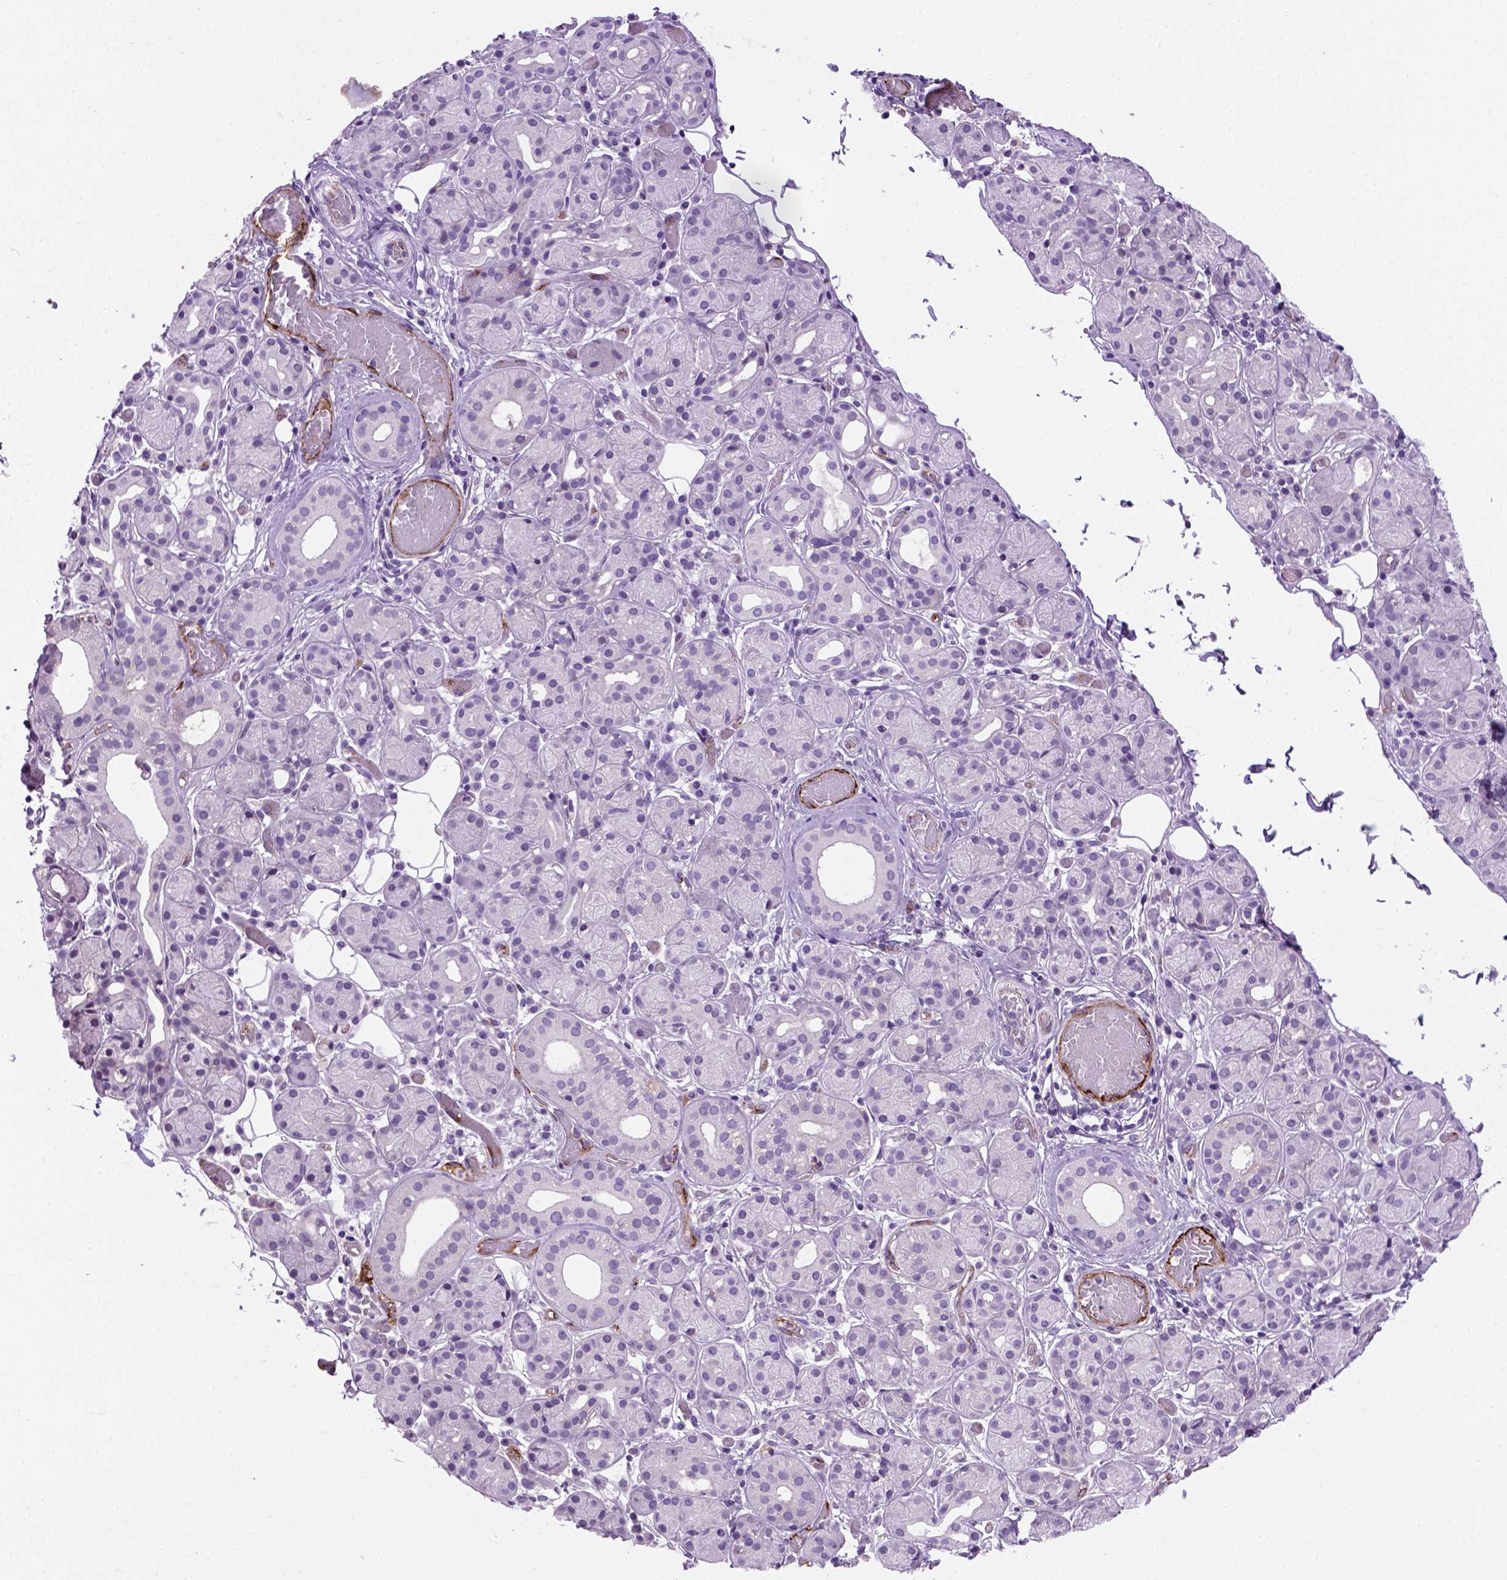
{"staining": {"intensity": "negative", "quantity": "none", "location": "none"}, "tissue": "salivary gland", "cell_type": "Glandular cells", "image_type": "normal", "snomed": [{"axis": "morphology", "description": "Normal tissue, NOS"}, {"axis": "topography", "description": "Salivary gland"}, {"axis": "topography", "description": "Peripheral nerve tissue"}], "caption": "Salivary gland was stained to show a protein in brown. There is no significant staining in glandular cells. (DAB IHC visualized using brightfield microscopy, high magnification).", "gene": "VWF", "patient": {"sex": "male", "age": 71}}